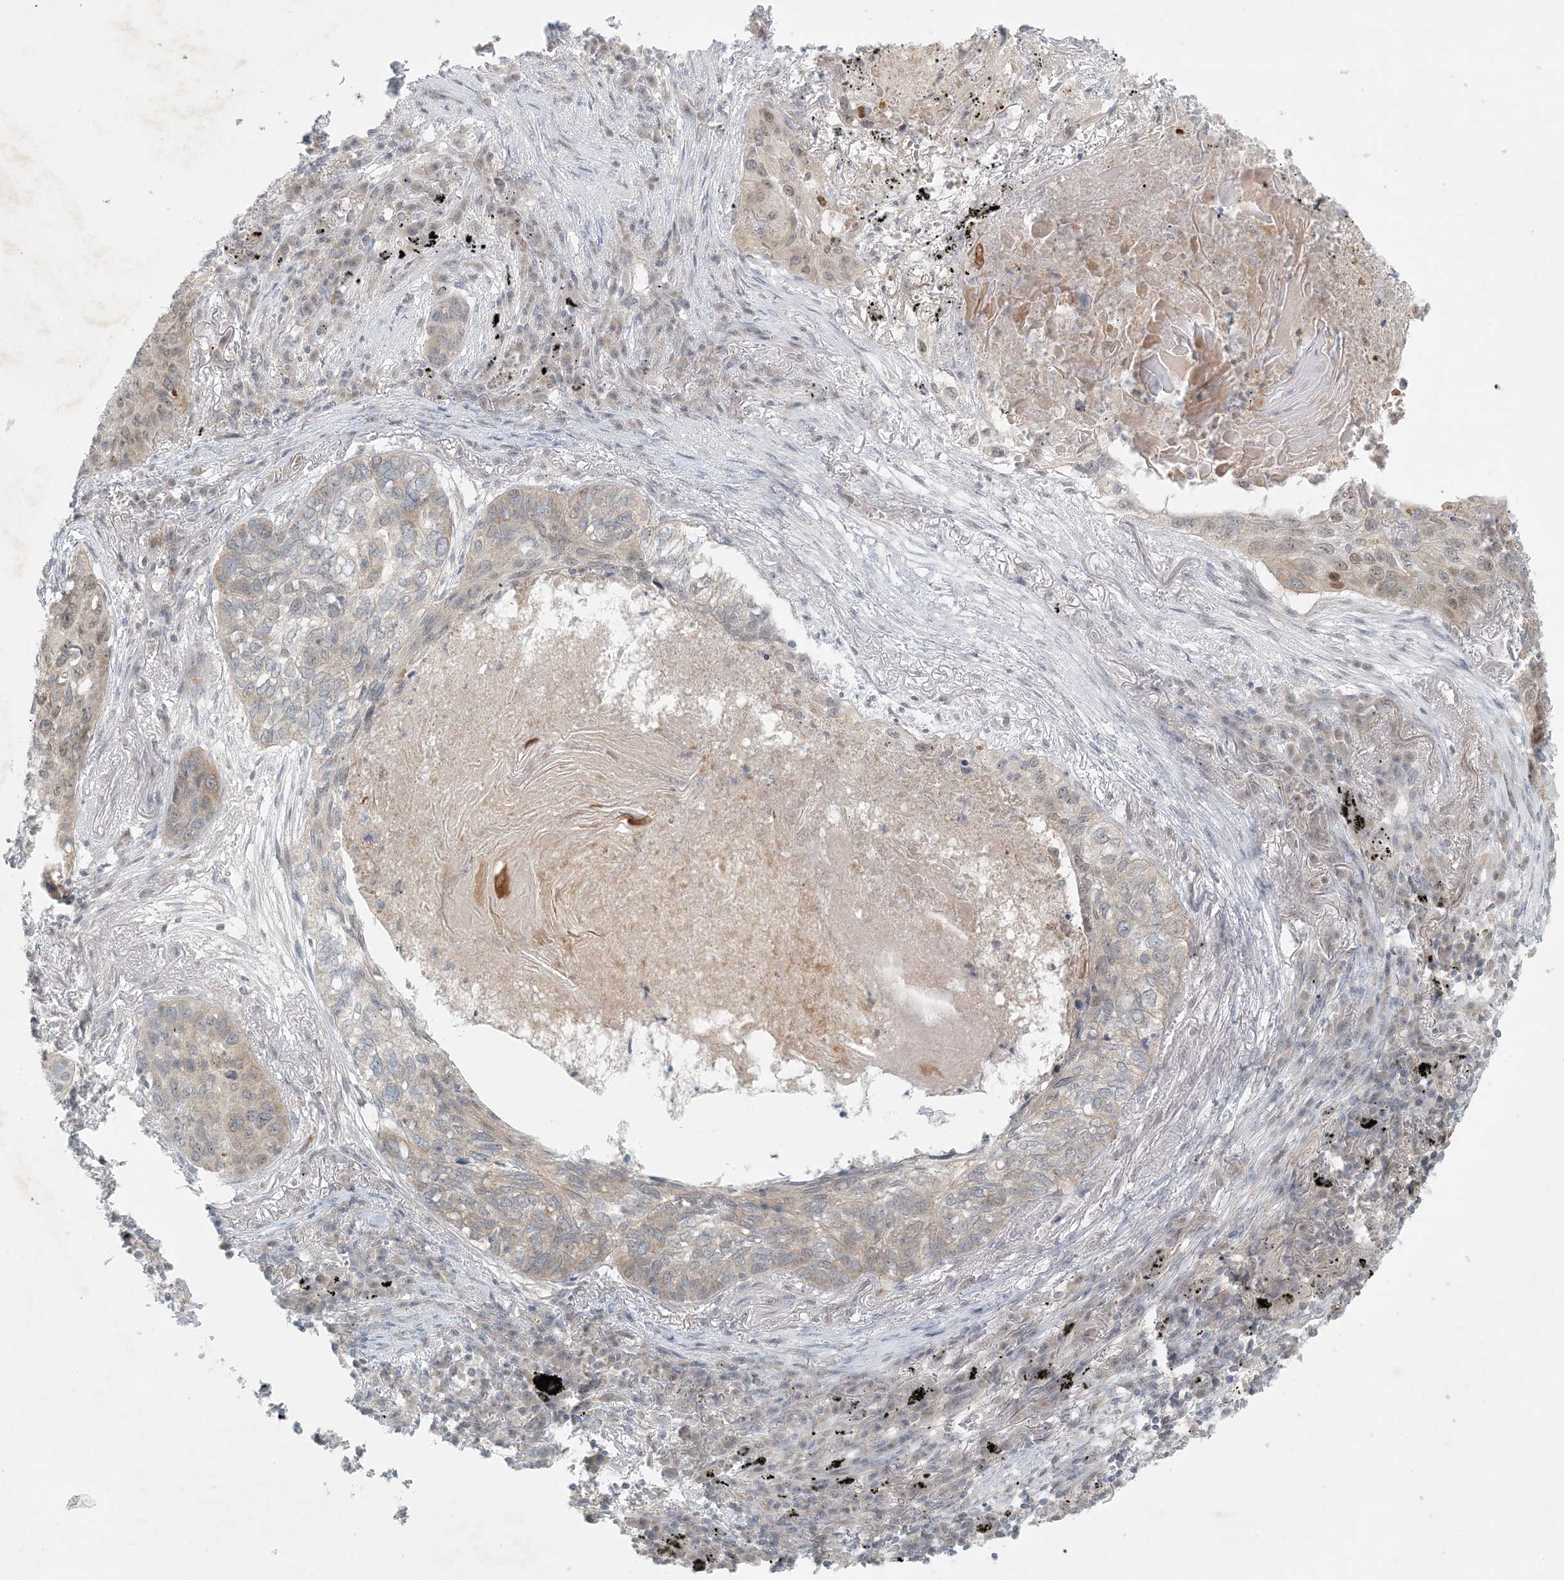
{"staining": {"intensity": "weak", "quantity": "25%-75%", "location": "cytoplasmic/membranous,nuclear"}, "tissue": "lung cancer", "cell_type": "Tumor cells", "image_type": "cancer", "snomed": [{"axis": "morphology", "description": "Squamous cell carcinoma, NOS"}, {"axis": "topography", "description": "Lung"}], "caption": "Immunohistochemical staining of human squamous cell carcinoma (lung) shows weak cytoplasmic/membranous and nuclear protein staining in approximately 25%-75% of tumor cells.", "gene": "OBI1", "patient": {"sex": "female", "age": 63}}